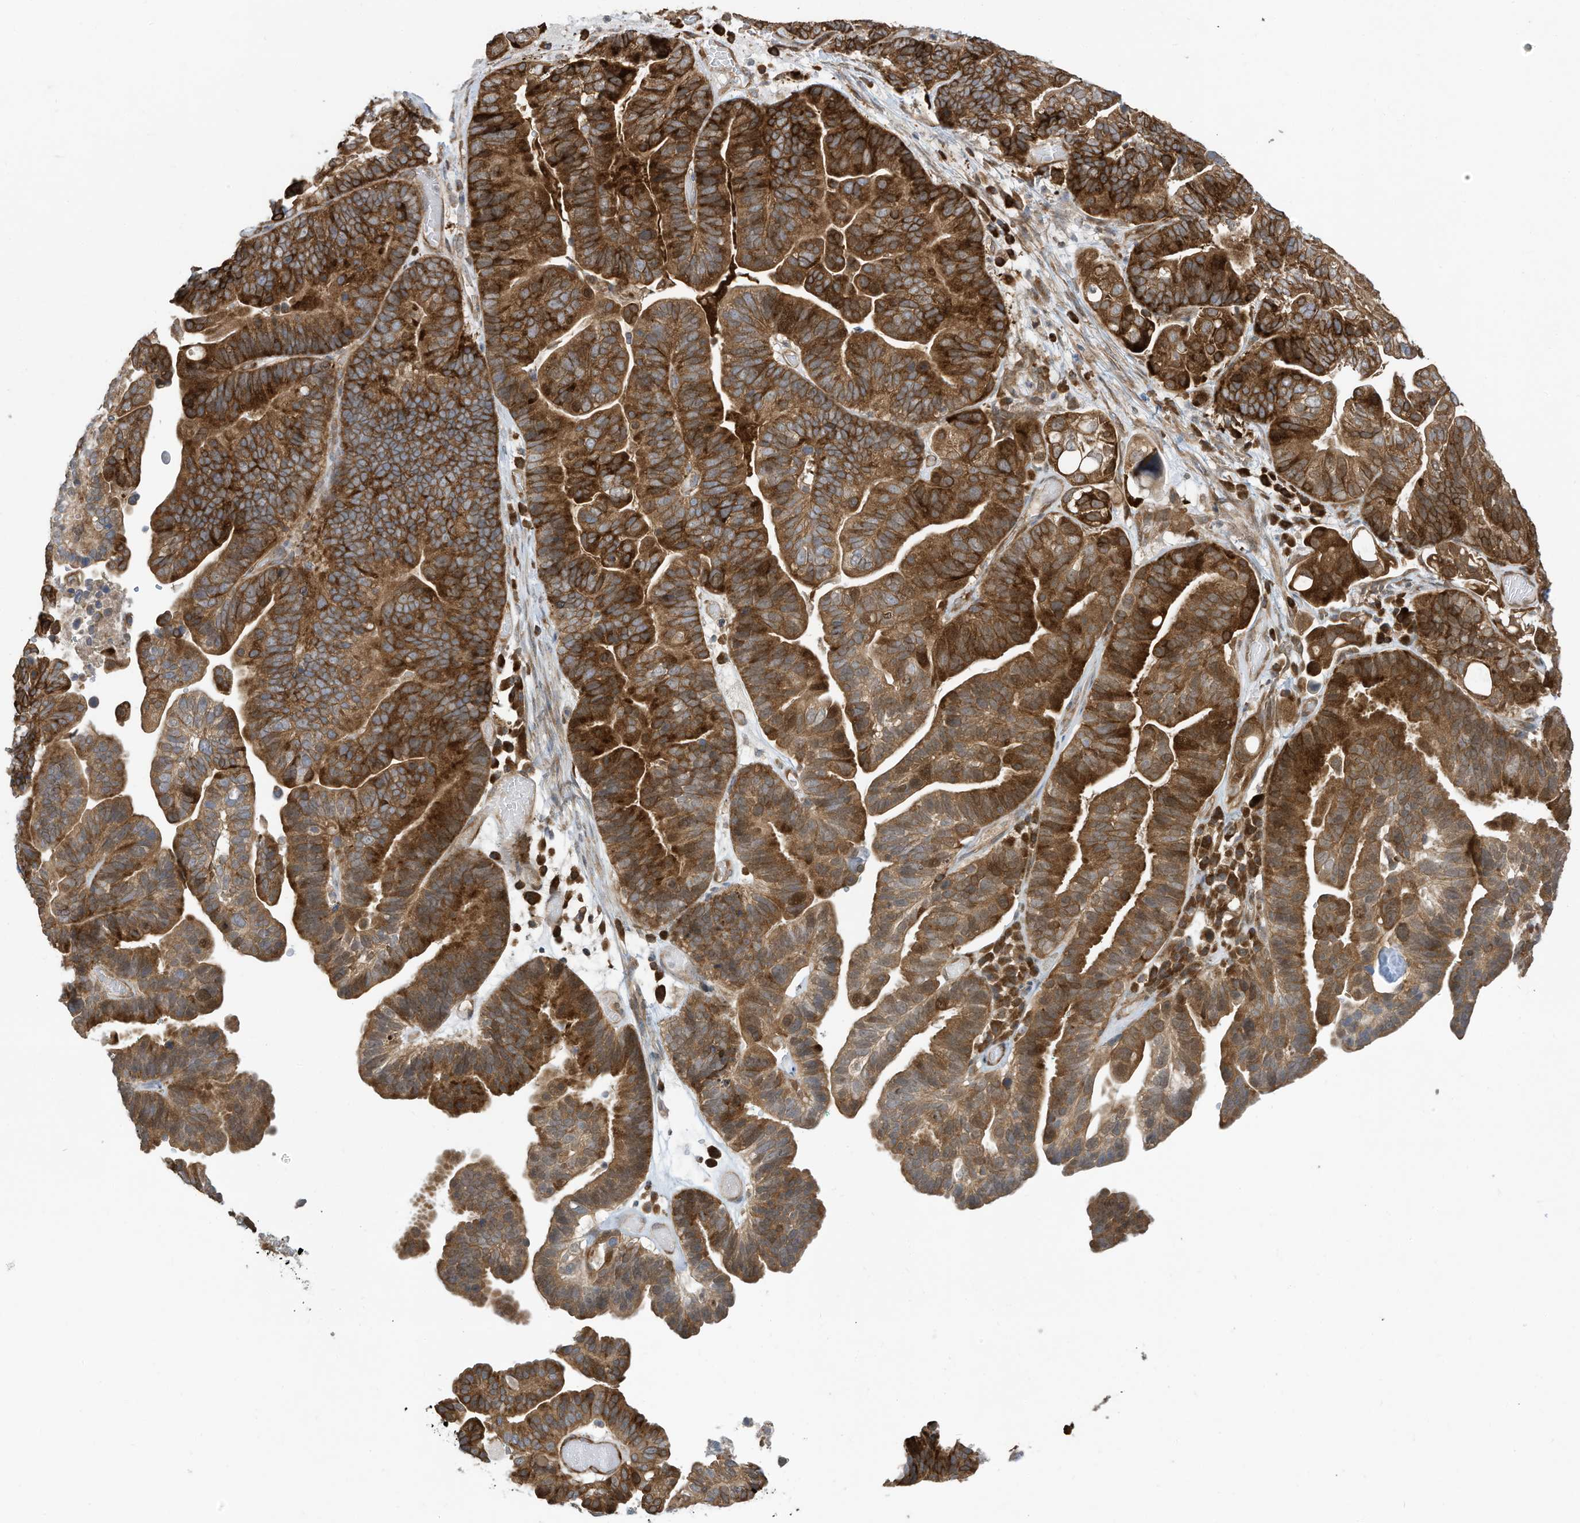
{"staining": {"intensity": "strong", "quantity": ">75%", "location": "cytoplasmic/membranous"}, "tissue": "ovarian cancer", "cell_type": "Tumor cells", "image_type": "cancer", "snomed": [{"axis": "morphology", "description": "Cystadenocarcinoma, serous, NOS"}, {"axis": "topography", "description": "Ovary"}], "caption": "DAB (3,3'-diaminobenzidine) immunohistochemical staining of ovarian cancer shows strong cytoplasmic/membranous protein staining in approximately >75% of tumor cells.", "gene": "USE1", "patient": {"sex": "female", "age": 56}}